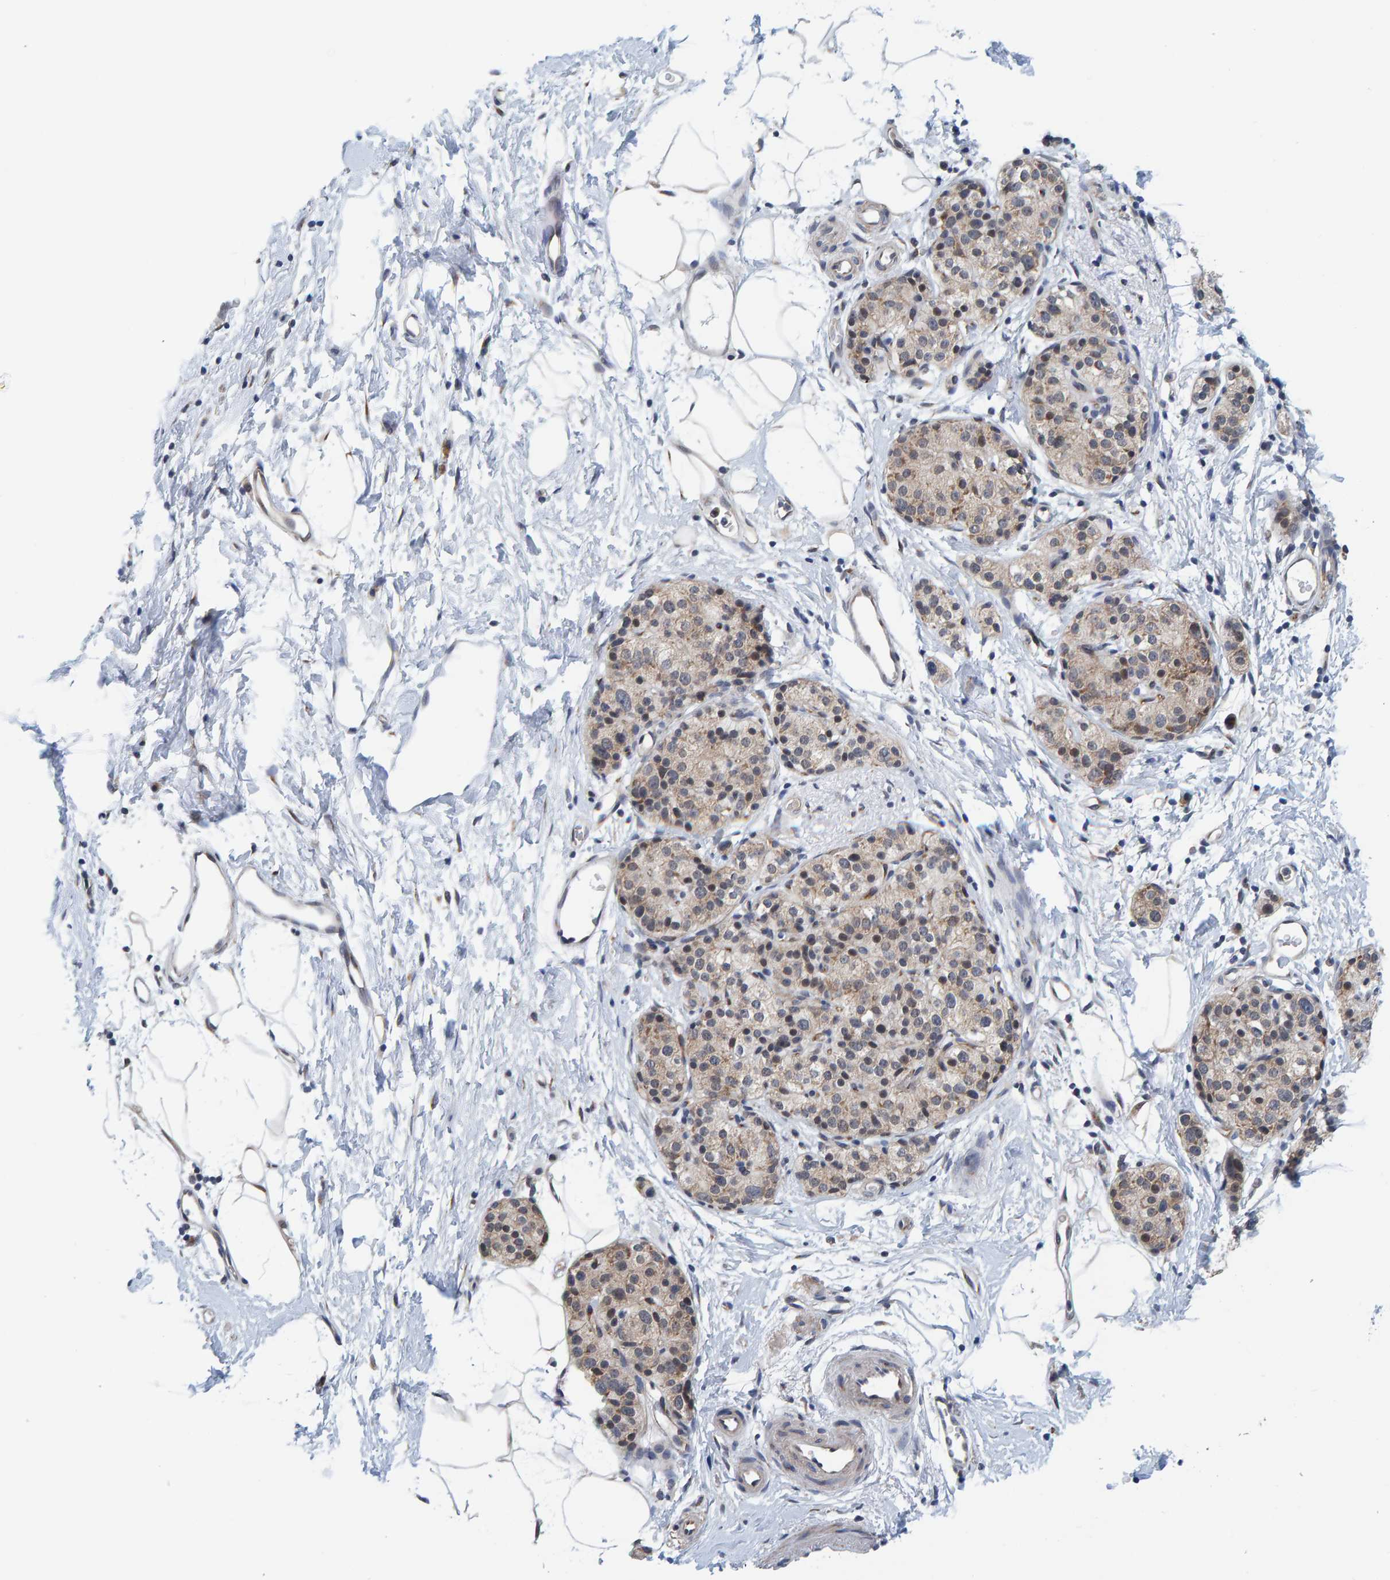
{"staining": {"intensity": "weak", "quantity": "25%-75%", "location": "cytoplasmic/membranous"}, "tissue": "pancreatic cancer", "cell_type": "Tumor cells", "image_type": "cancer", "snomed": [{"axis": "morphology", "description": "Adenocarcinoma, NOS"}, {"axis": "topography", "description": "Pancreas"}], "caption": "Pancreatic cancer (adenocarcinoma) tissue exhibits weak cytoplasmic/membranous positivity in about 25%-75% of tumor cells, visualized by immunohistochemistry. (brown staining indicates protein expression, while blue staining denotes nuclei).", "gene": "SCRN2", "patient": {"sex": "male", "age": 50}}